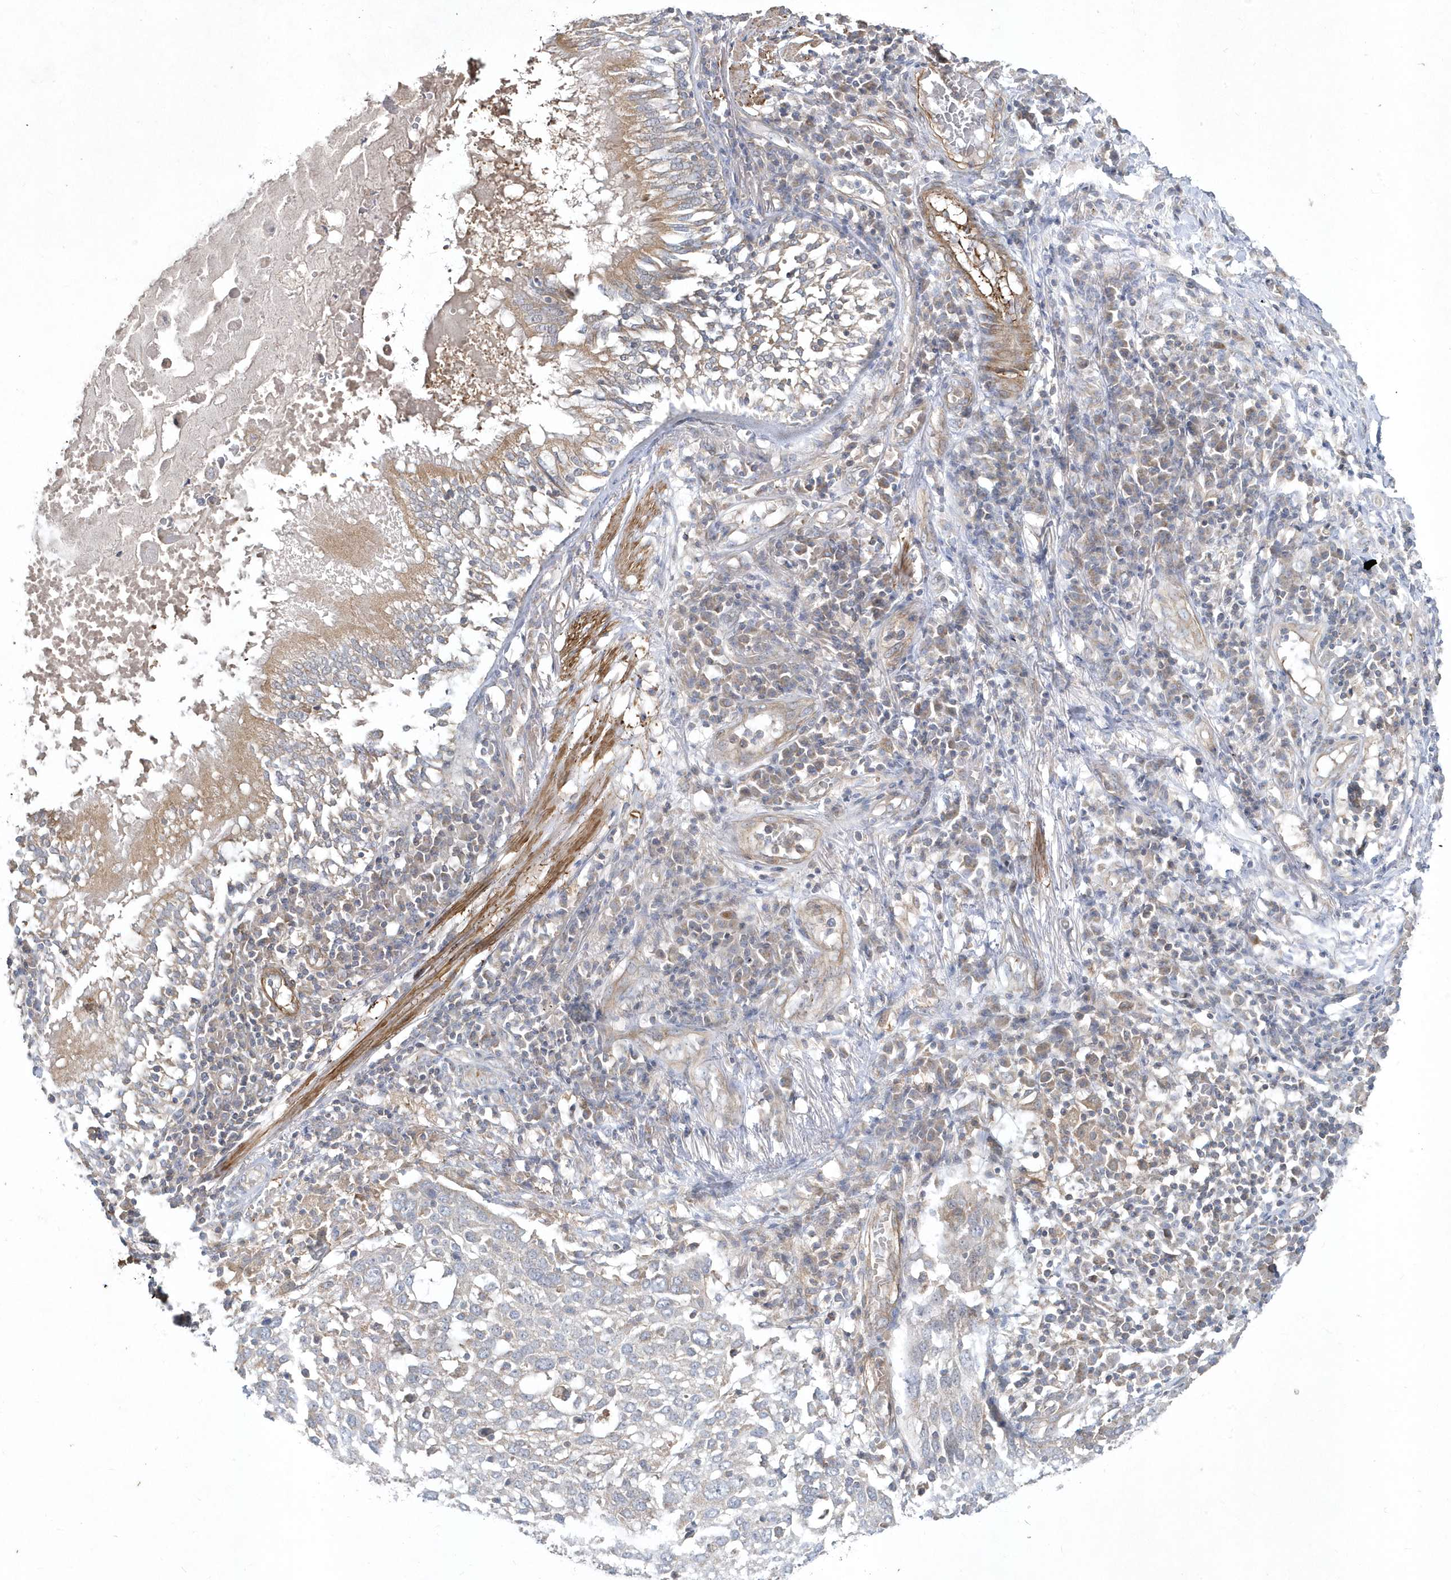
{"staining": {"intensity": "negative", "quantity": "none", "location": "none"}, "tissue": "lung cancer", "cell_type": "Tumor cells", "image_type": "cancer", "snomed": [{"axis": "morphology", "description": "Squamous cell carcinoma, NOS"}, {"axis": "topography", "description": "Lung"}], "caption": "A photomicrograph of lung squamous cell carcinoma stained for a protein exhibits no brown staining in tumor cells.", "gene": "LEXM", "patient": {"sex": "male", "age": 65}}